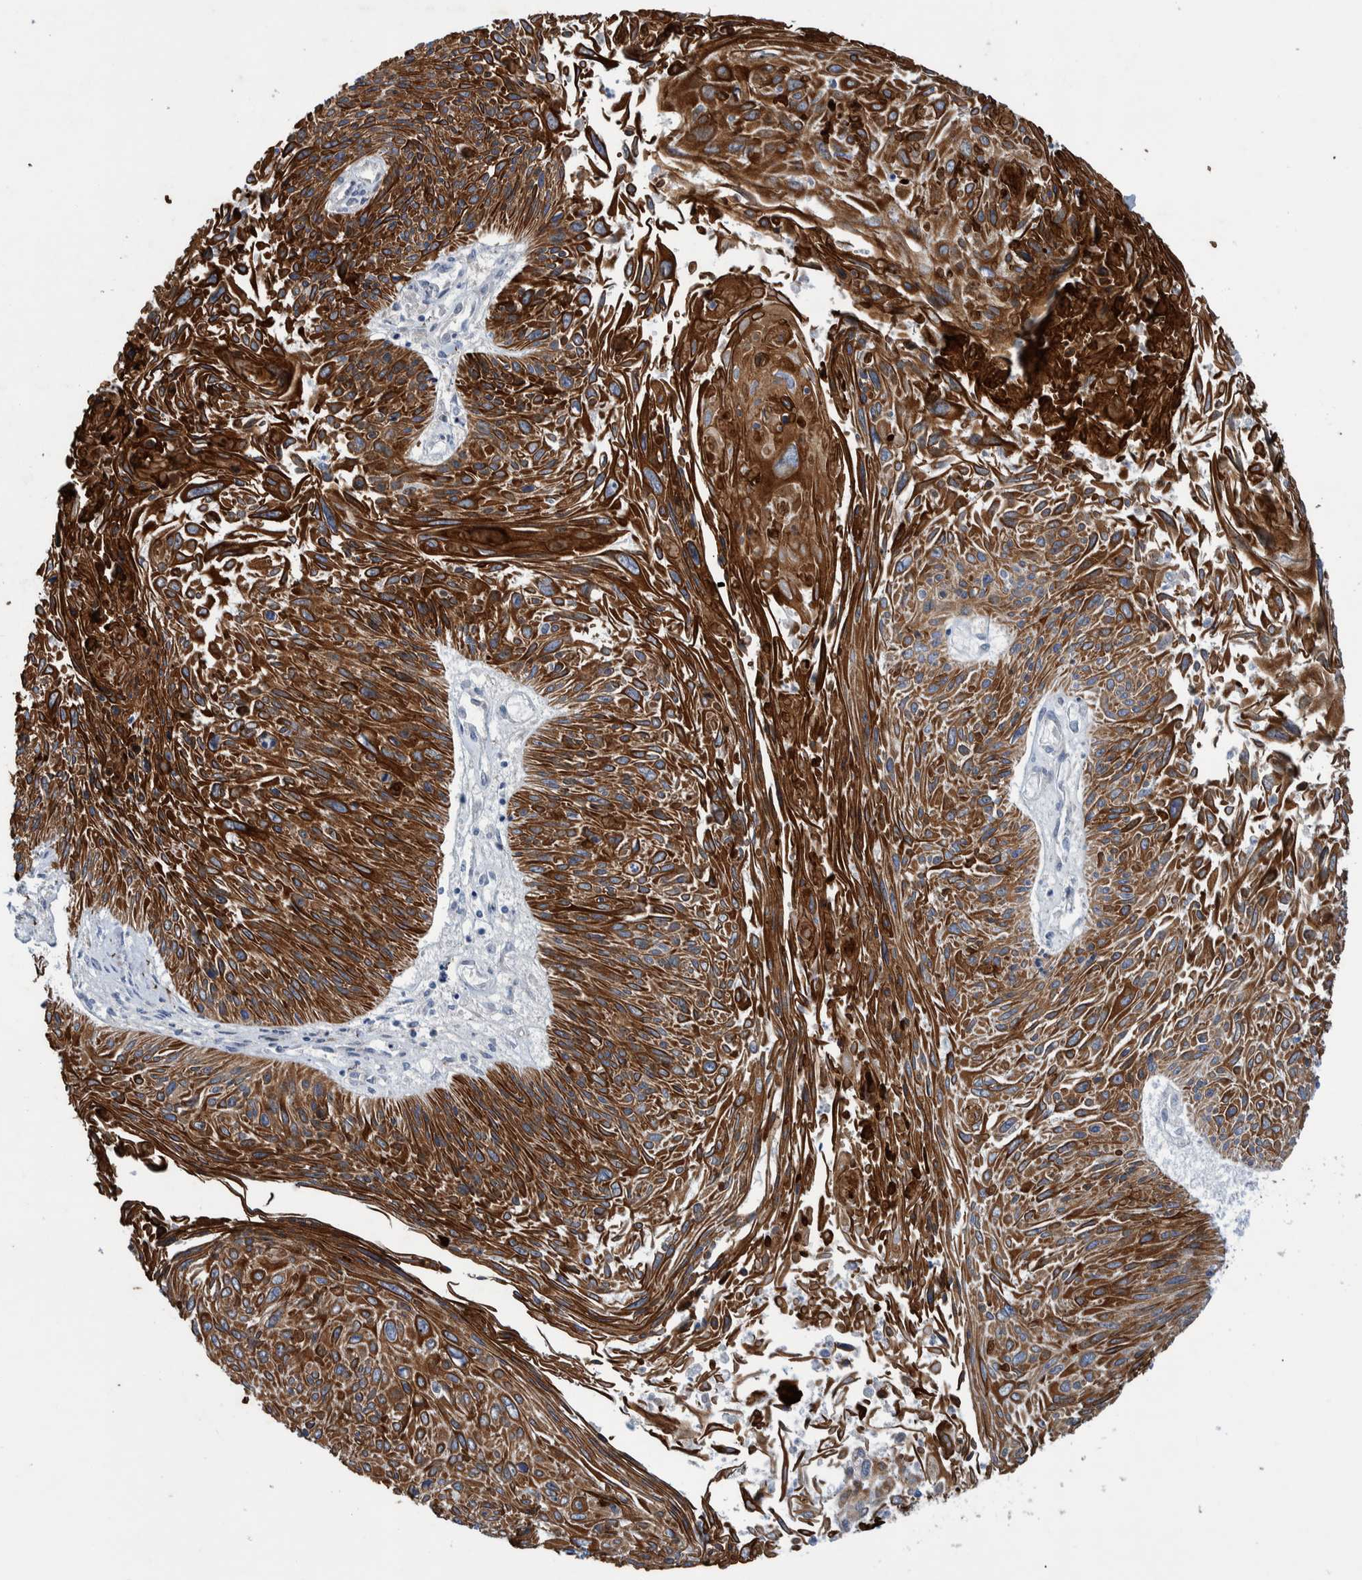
{"staining": {"intensity": "strong", "quantity": ">75%", "location": "cytoplasmic/membranous"}, "tissue": "cervical cancer", "cell_type": "Tumor cells", "image_type": "cancer", "snomed": [{"axis": "morphology", "description": "Squamous cell carcinoma, NOS"}, {"axis": "topography", "description": "Cervix"}], "caption": "Cervical cancer stained for a protein (brown) displays strong cytoplasmic/membranous positive positivity in approximately >75% of tumor cells.", "gene": "MKS1", "patient": {"sex": "female", "age": 51}}